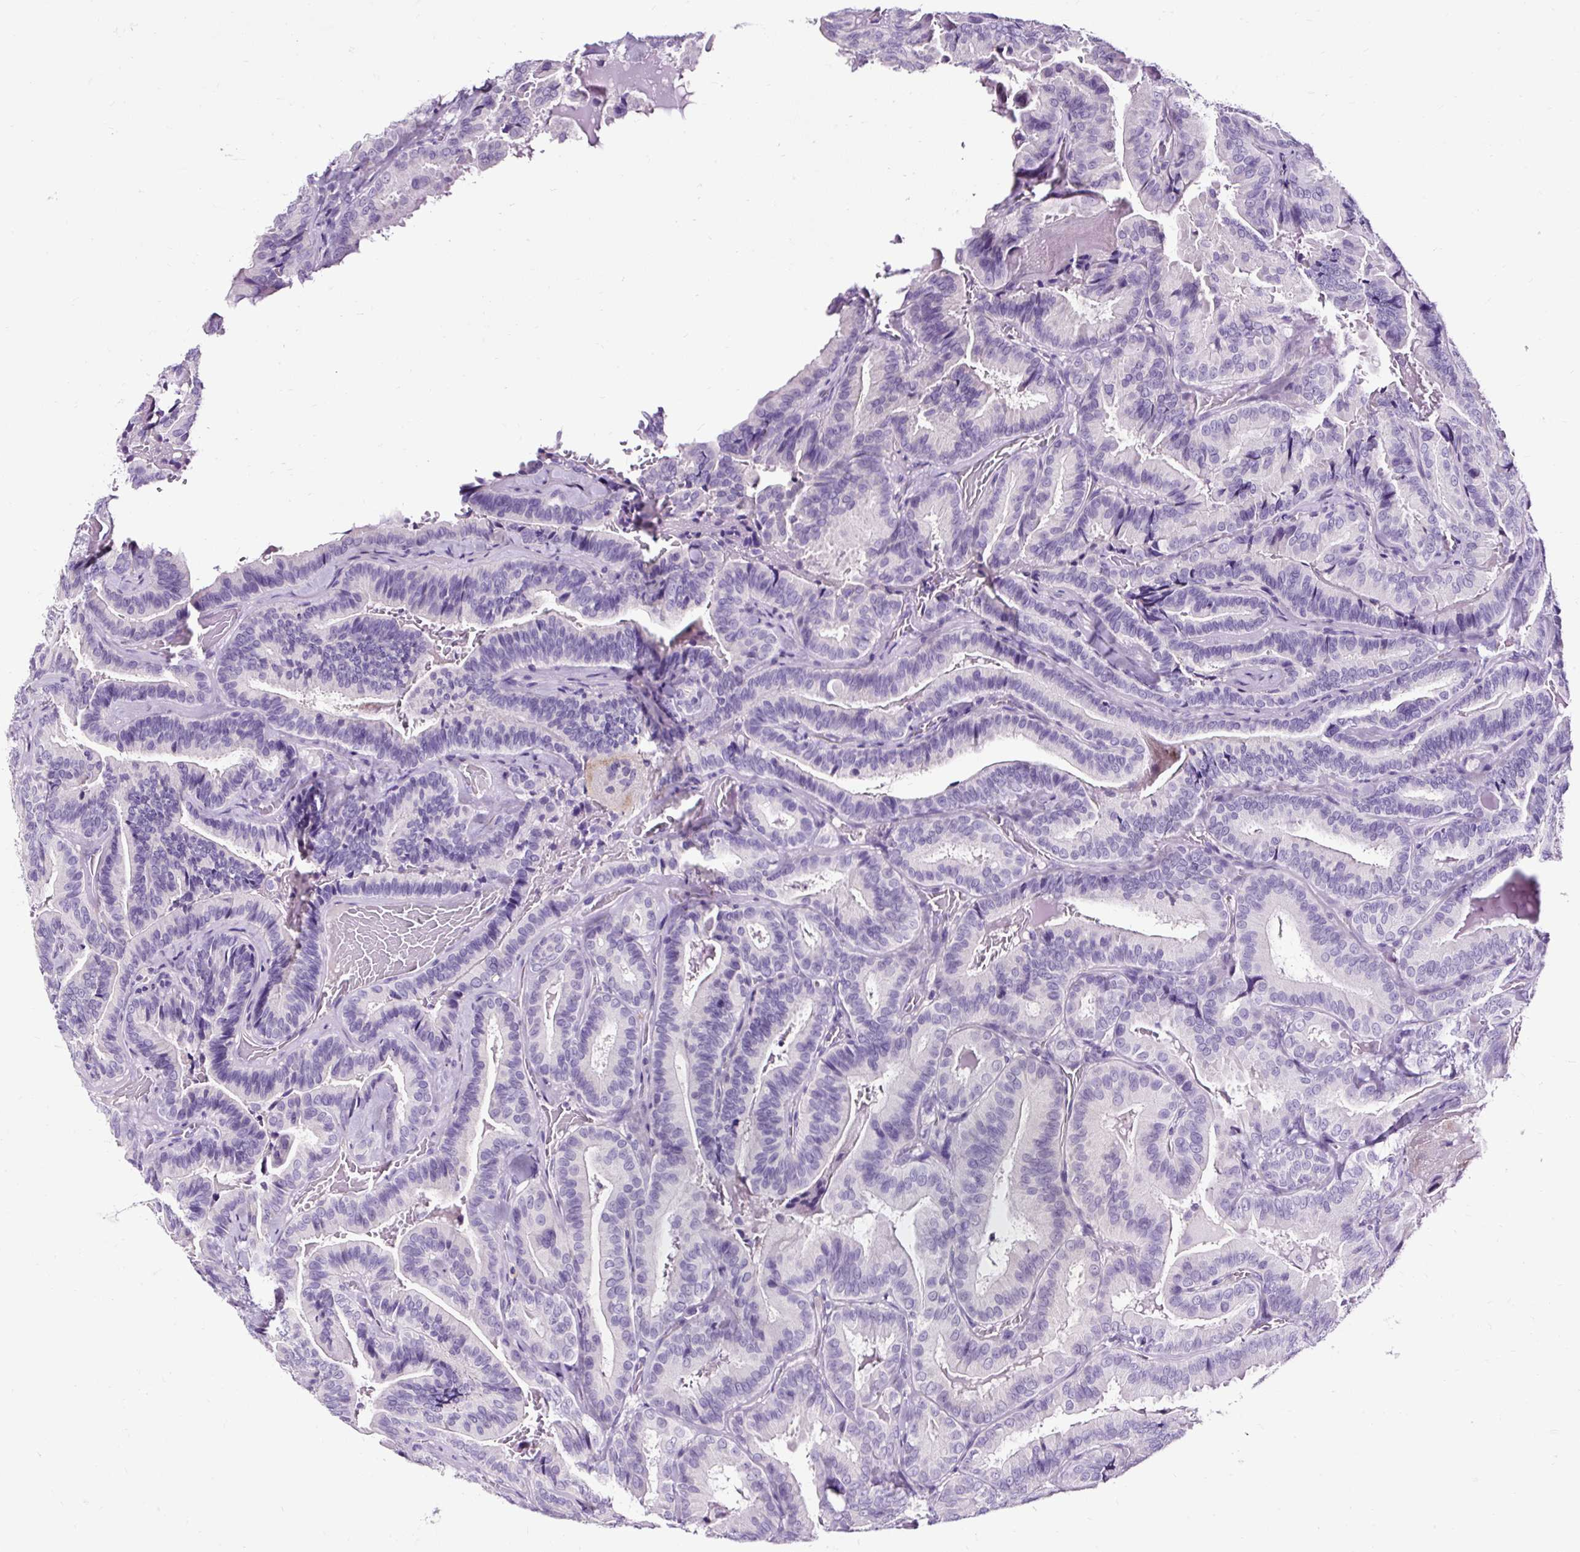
{"staining": {"intensity": "negative", "quantity": "none", "location": "none"}, "tissue": "thyroid cancer", "cell_type": "Tumor cells", "image_type": "cancer", "snomed": [{"axis": "morphology", "description": "Papillary adenocarcinoma, NOS"}, {"axis": "topography", "description": "Thyroid gland"}], "caption": "DAB immunohistochemical staining of papillary adenocarcinoma (thyroid) demonstrates no significant expression in tumor cells. The staining was performed using DAB (3,3'-diaminobenzidine) to visualize the protein expression in brown, while the nuclei were stained in blue with hematoxylin (Magnification: 20x).", "gene": "SLC7A8", "patient": {"sex": "male", "age": 61}}